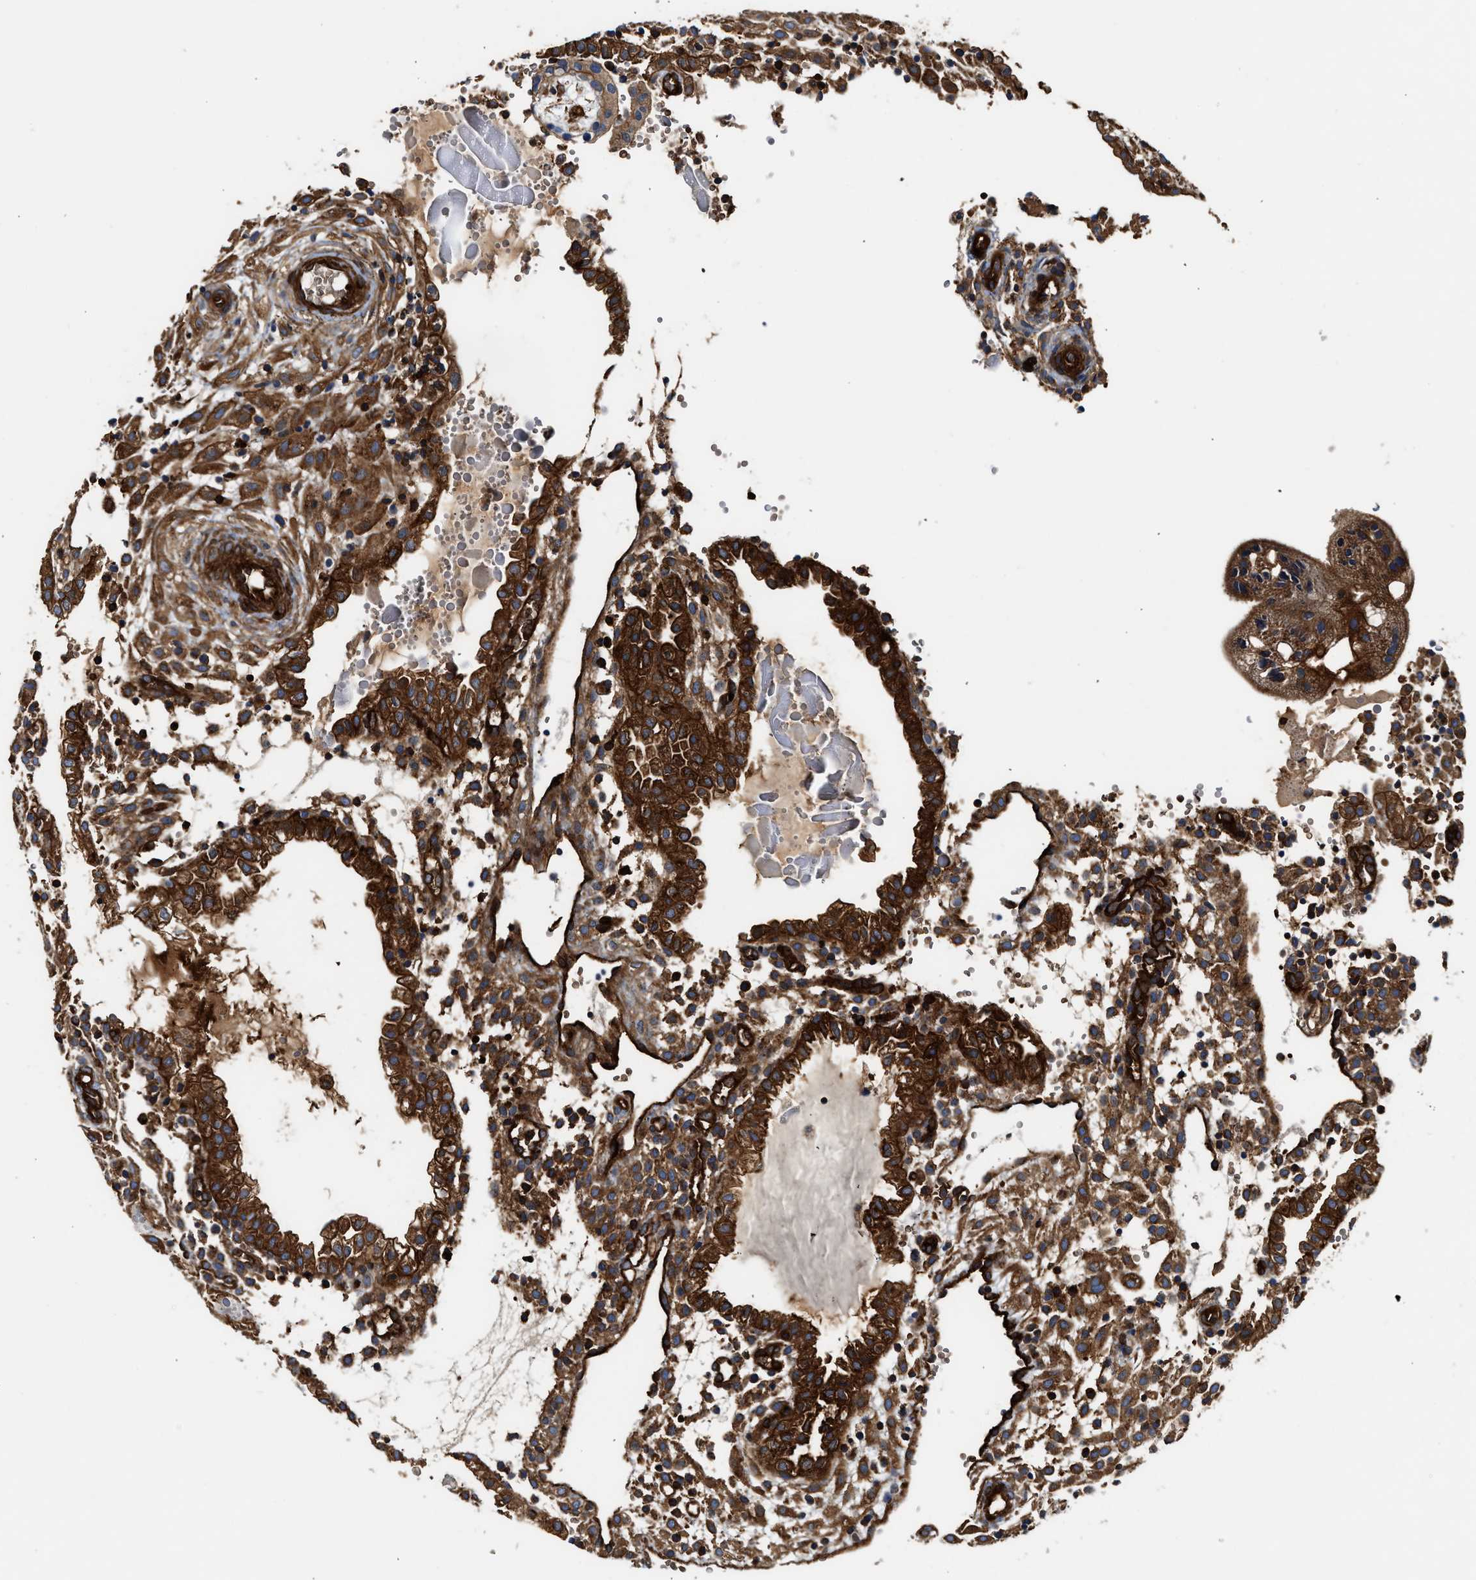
{"staining": {"intensity": "strong", "quantity": ">75%", "location": "cytoplasmic/membranous"}, "tissue": "placenta", "cell_type": "Decidual cells", "image_type": "normal", "snomed": [{"axis": "morphology", "description": "Normal tissue, NOS"}, {"axis": "topography", "description": "Placenta"}], "caption": "Immunohistochemical staining of unremarkable human placenta reveals >75% levels of strong cytoplasmic/membranous protein expression in about >75% of decidual cells. Nuclei are stained in blue.", "gene": "HIP1", "patient": {"sex": "female", "age": 18}}